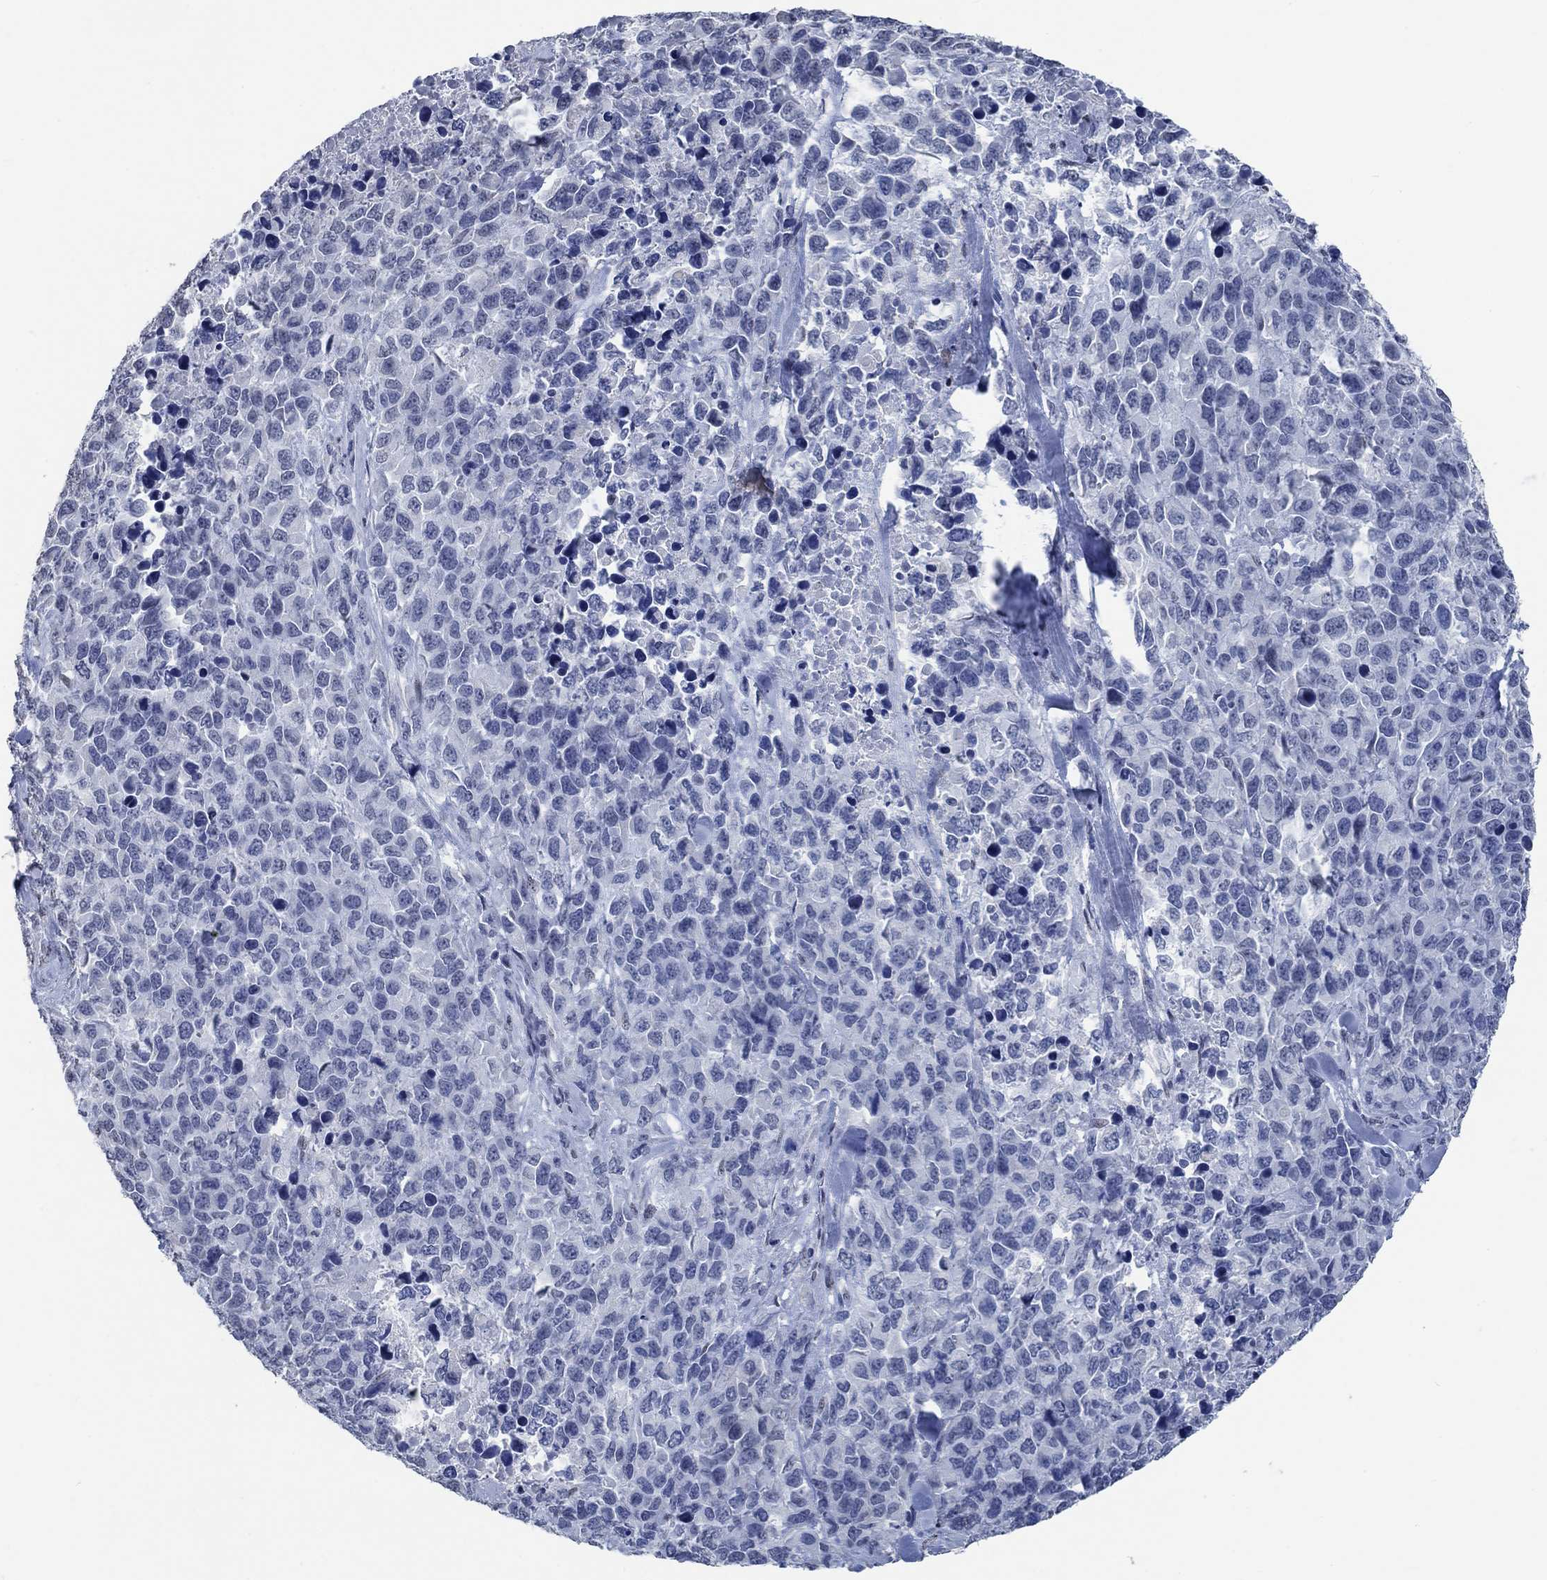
{"staining": {"intensity": "negative", "quantity": "none", "location": "none"}, "tissue": "melanoma", "cell_type": "Tumor cells", "image_type": "cancer", "snomed": [{"axis": "morphology", "description": "Malignant melanoma, Metastatic site"}, {"axis": "topography", "description": "Skin"}], "caption": "This is an immunohistochemistry (IHC) histopathology image of human malignant melanoma (metastatic site). There is no staining in tumor cells.", "gene": "OBSCN", "patient": {"sex": "male", "age": 84}}